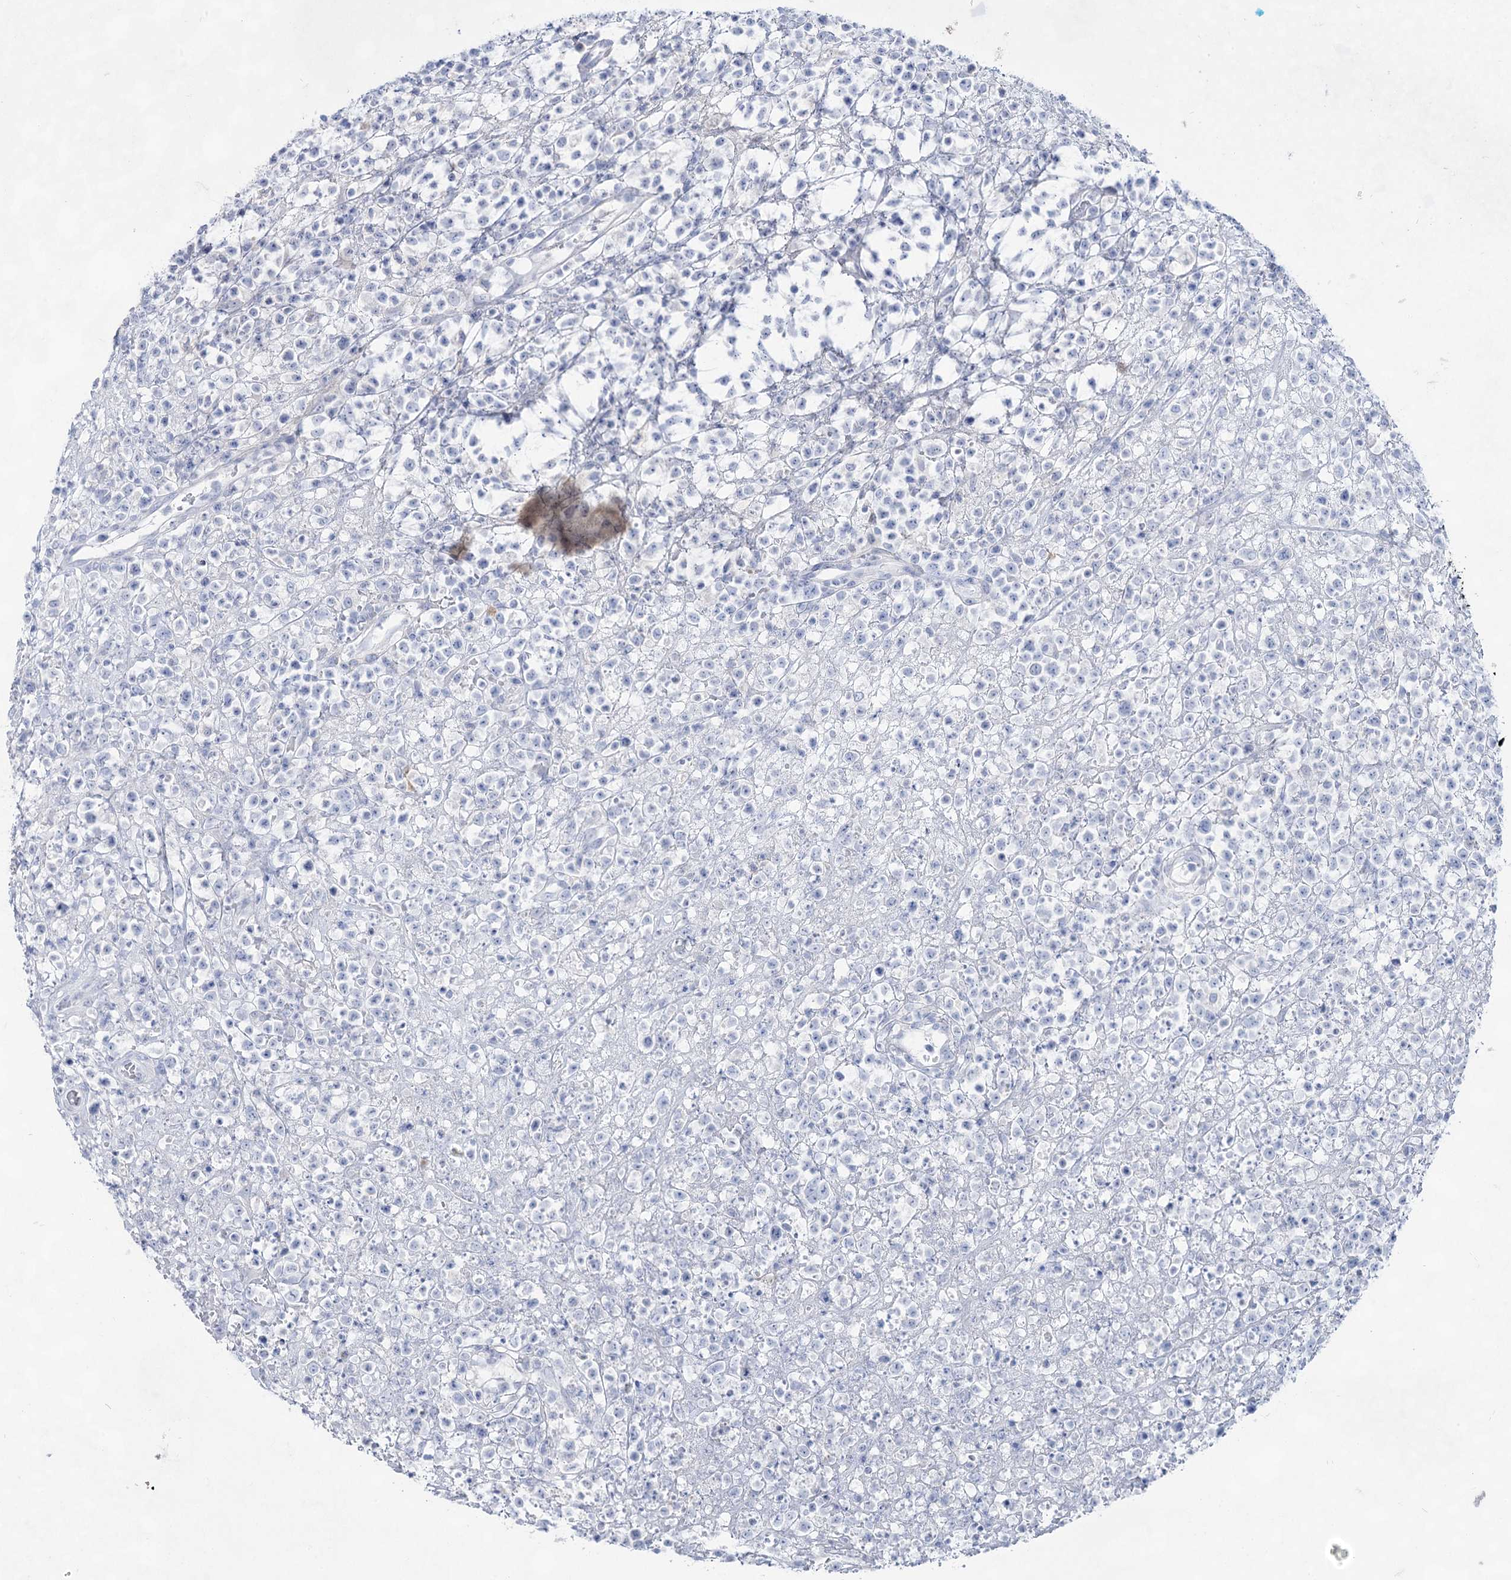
{"staining": {"intensity": "negative", "quantity": "none", "location": "none"}, "tissue": "lymphoma", "cell_type": "Tumor cells", "image_type": "cancer", "snomed": [{"axis": "morphology", "description": "Malignant lymphoma, non-Hodgkin's type, High grade"}, {"axis": "topography", "description": "Colon"}], "caption": "High power microscopy micrograph of an immunohistochemistry (IHC) image of malignant lymphoma, non-Hodgkin's type (high-grade), revealing no significant positivity in tumor cells. The staining is performed using DAB brown chromogen with nuclei counter-stained in using hematoxylin.", "gene": "ACRV1", "patient": {"sex": "female", "age": 53}}